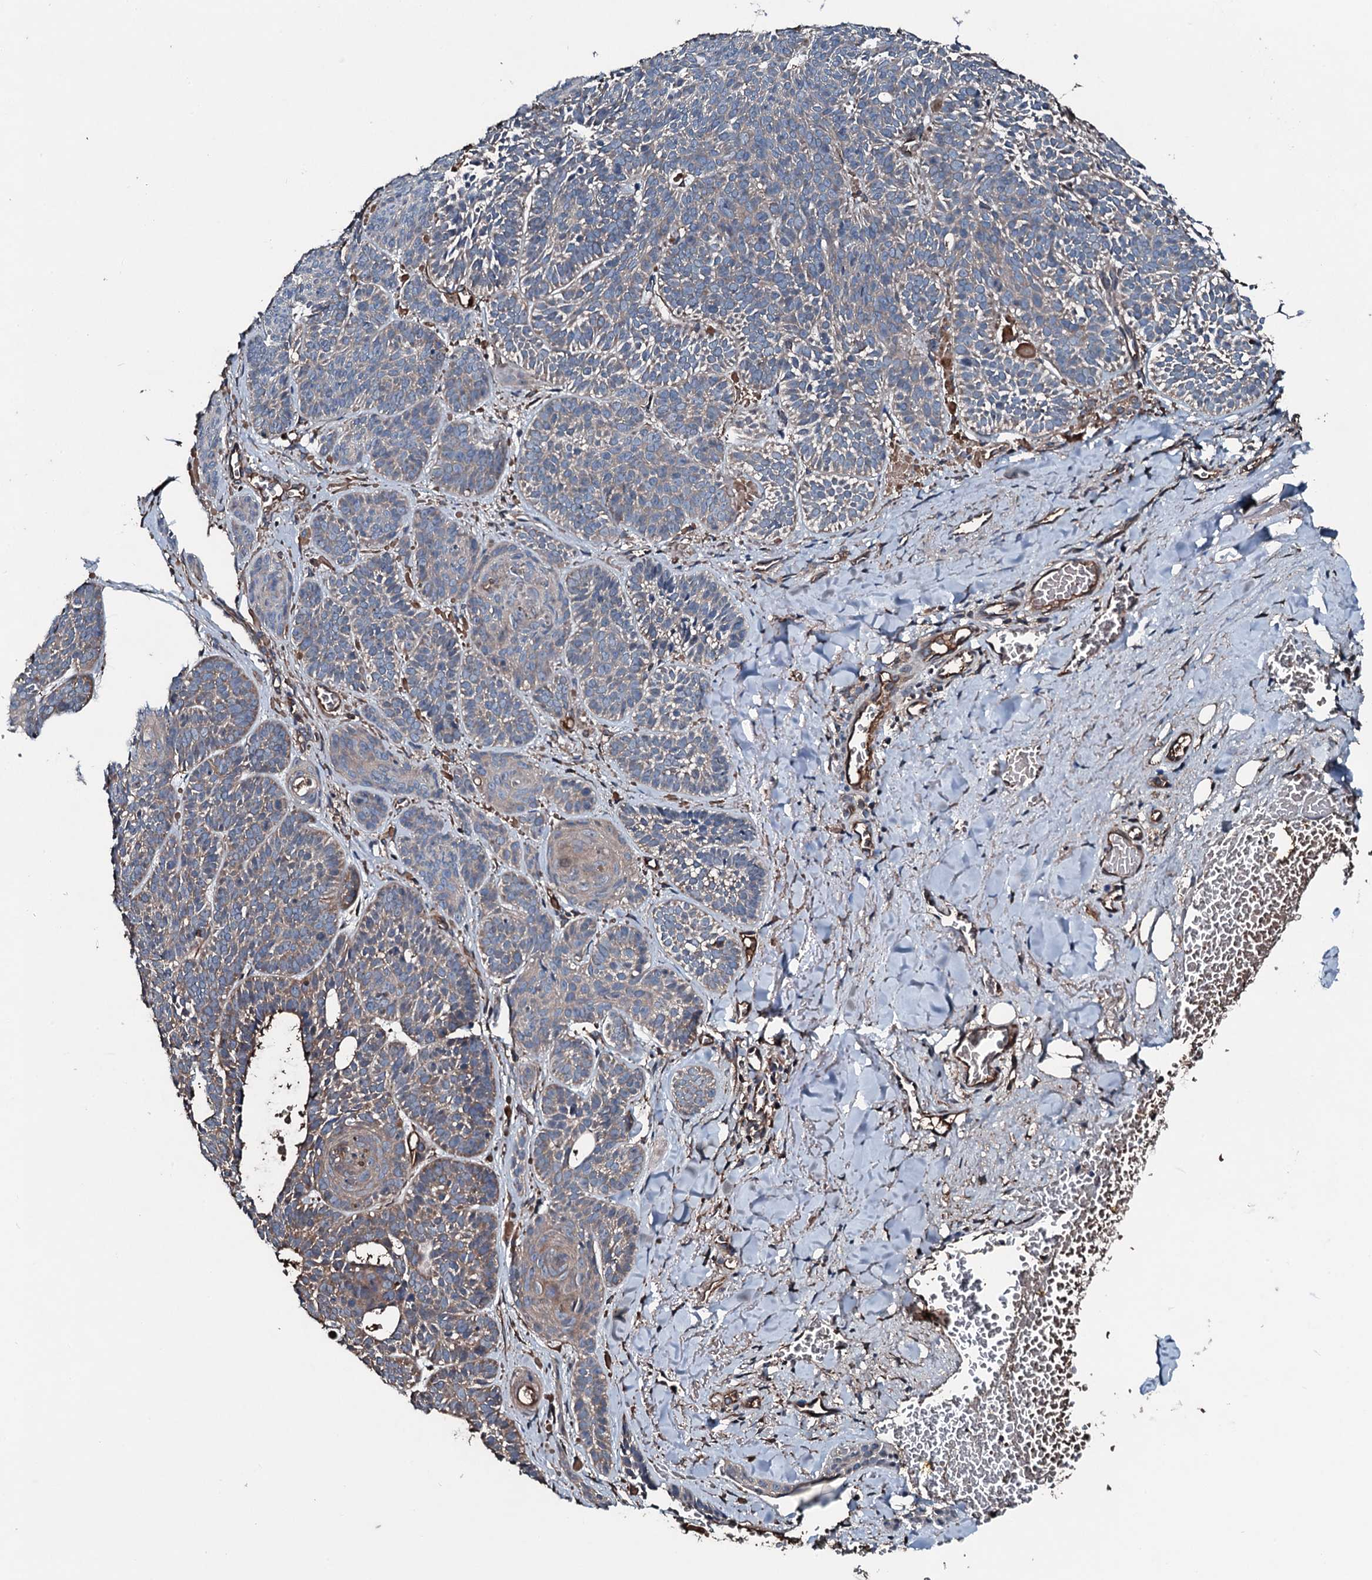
{"staining": {"intensity": "weak", "quantity": "25%-75%", "location": "cytoplasmic/membranous"}, "tissue": "skin cancer", "cell_type": "Tumor cells", "image_type": "cancer", "snomed": [{"axis": "morphology", "description": "Basal cell carcinoma"}, {"axis": "topography", "description": "Skin"}], "caption": "Brown immunohistochemical staining in human skin basal cell carcinoma displays weak cytoplasmic/membranous positivity in approximately 25%-75% of tumor cells.", "gene": "AARS1", "patient": {"sex": "male", "age": 85}}